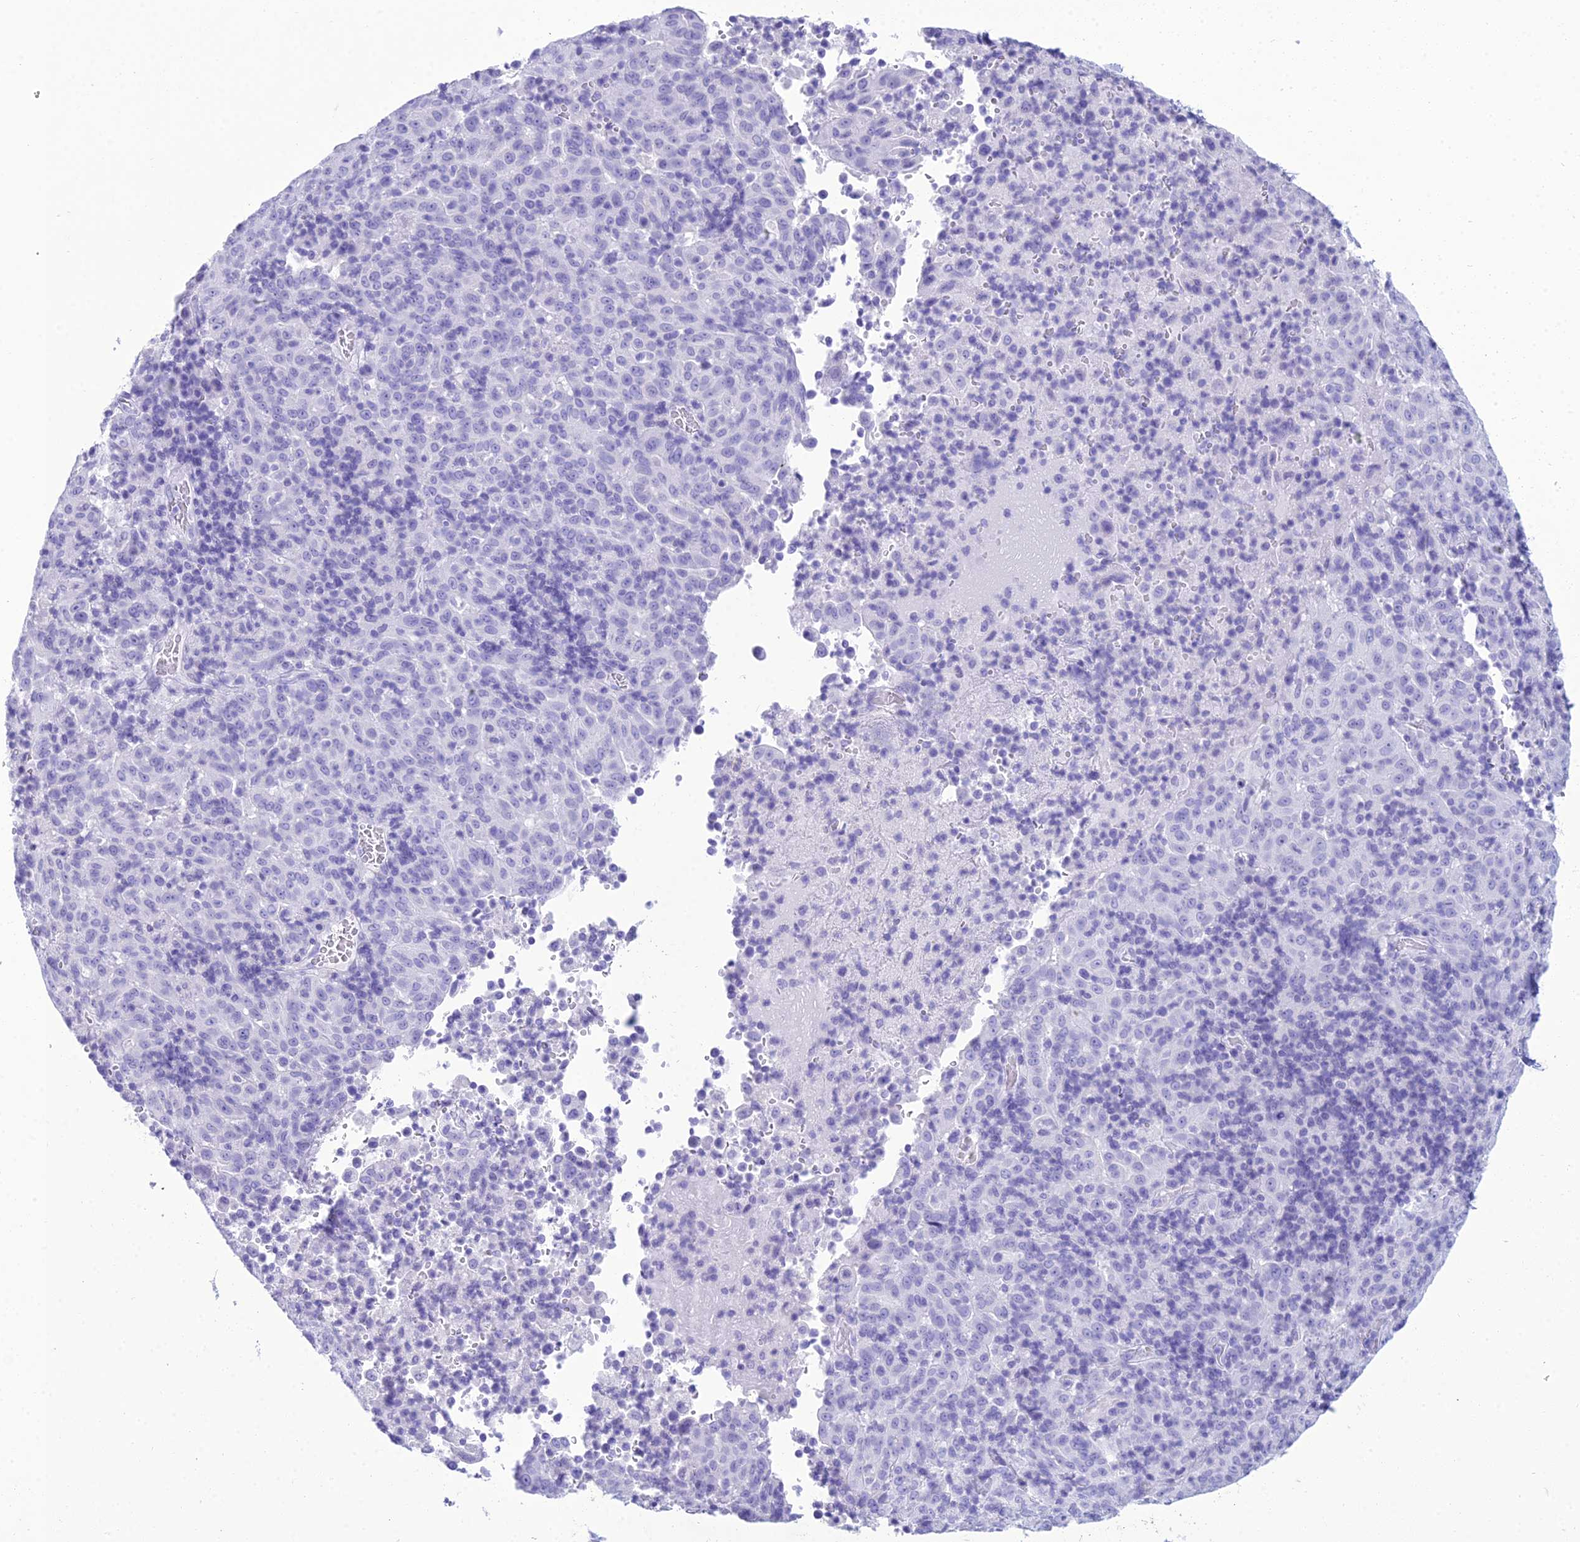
{"staining": {"intensity": "negative", "quantity": "none", "location": "none"}, "tissue": "pancreatic cancer", "cell_type": "Tumor cells", "image_type": "cancer", "snomed": [{"axis": "morphology", "description": "Adenocarcinoma, NOS"}, {"axis": "topography", "description": "Pancreas"}], "caption": "The histopathology image reveals no significant expression in tumor cells of pancreatic cancer.", "gene": "ZNF442", "patient": {"sex": "male", "age": 63}}